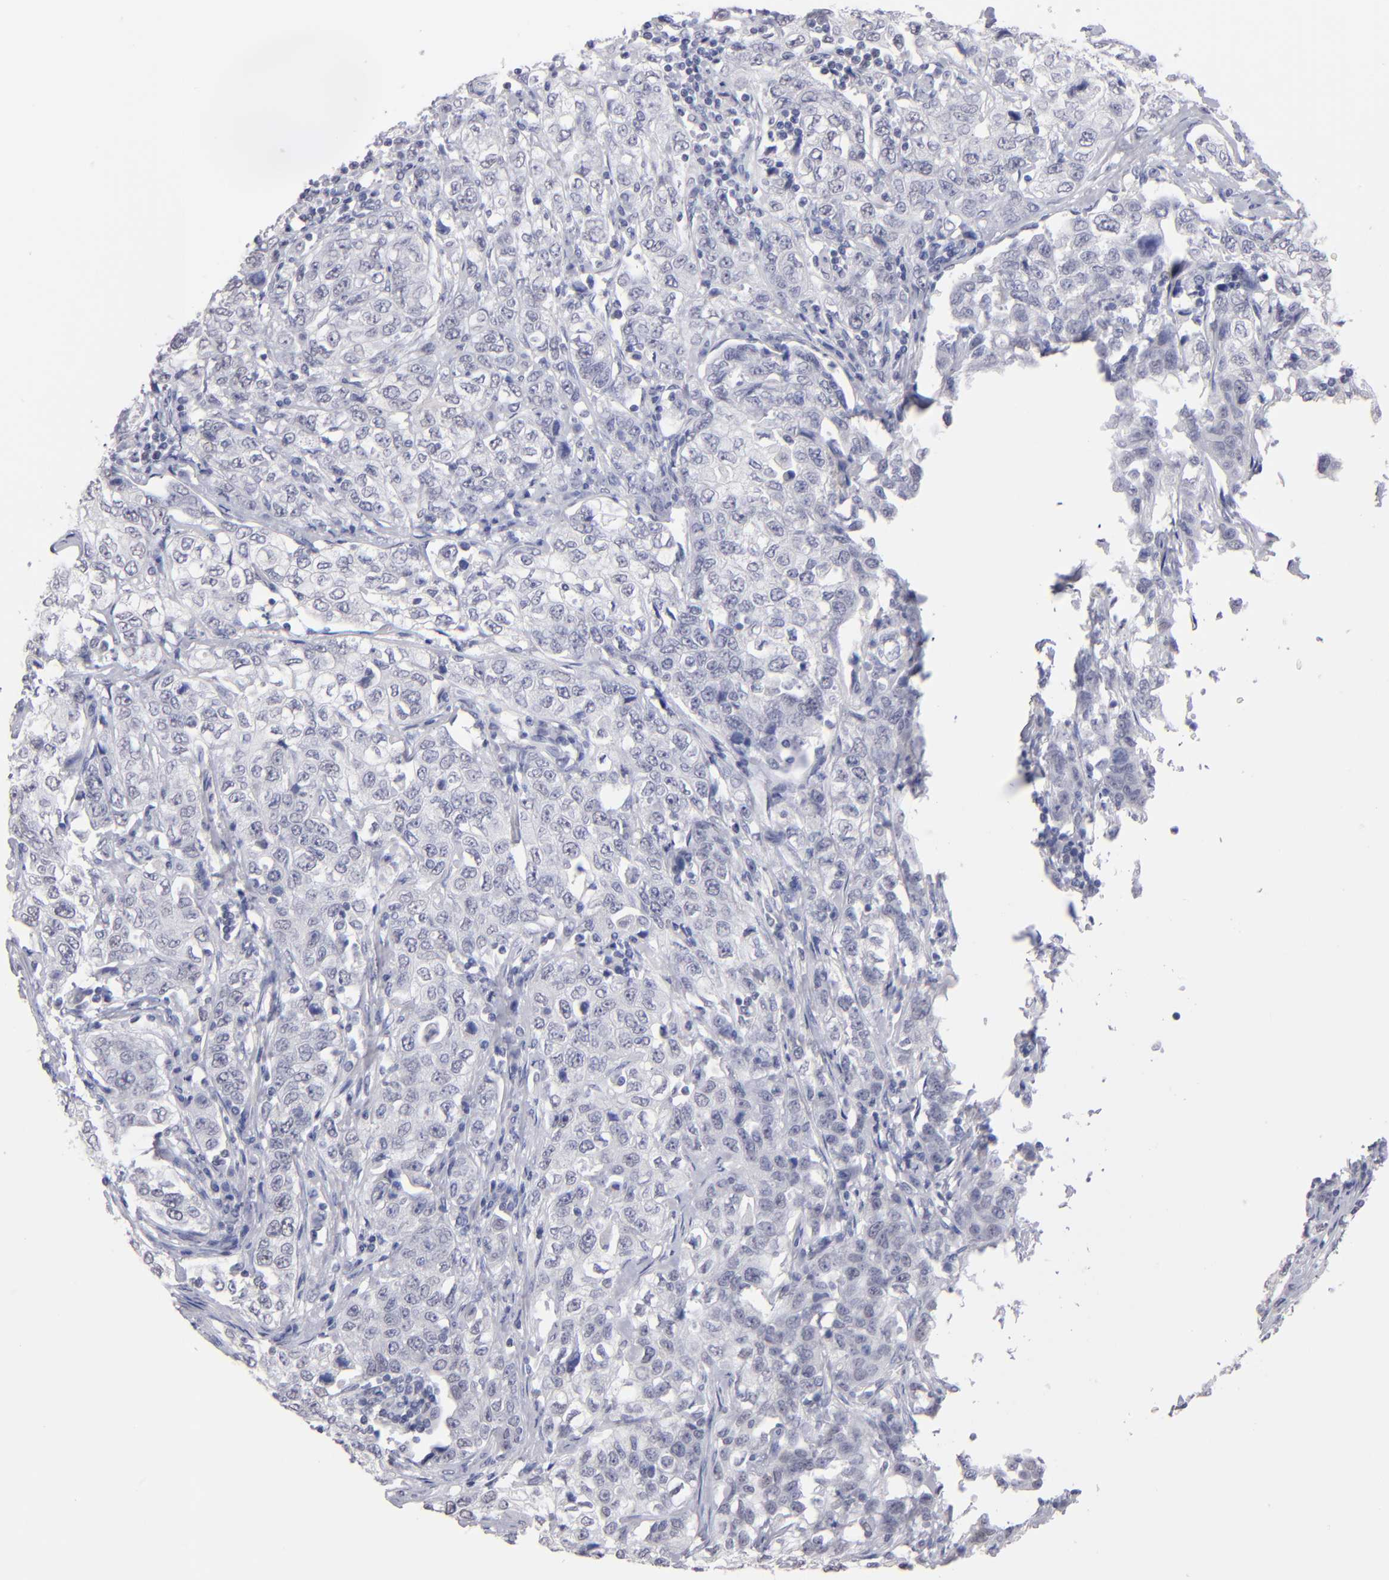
{"staining": {"intensity": "negative", "quantity": "none", "location": "none"}, "tissue": "stomach cancer", "cell_type": "Tumor cells", "image_type": "cancer", "snomed": [{"axis": "morphology", "description": "Adenocarcinoma, NOS"}, {"axis": "topography", "description": "Stomach"}], "caption": "This is a micrograph of IHC staining of stomach cancer, which shows no staining in tumor cells.", "gene": "TEX11", "patient": {"sex": "male", "age": 48}}